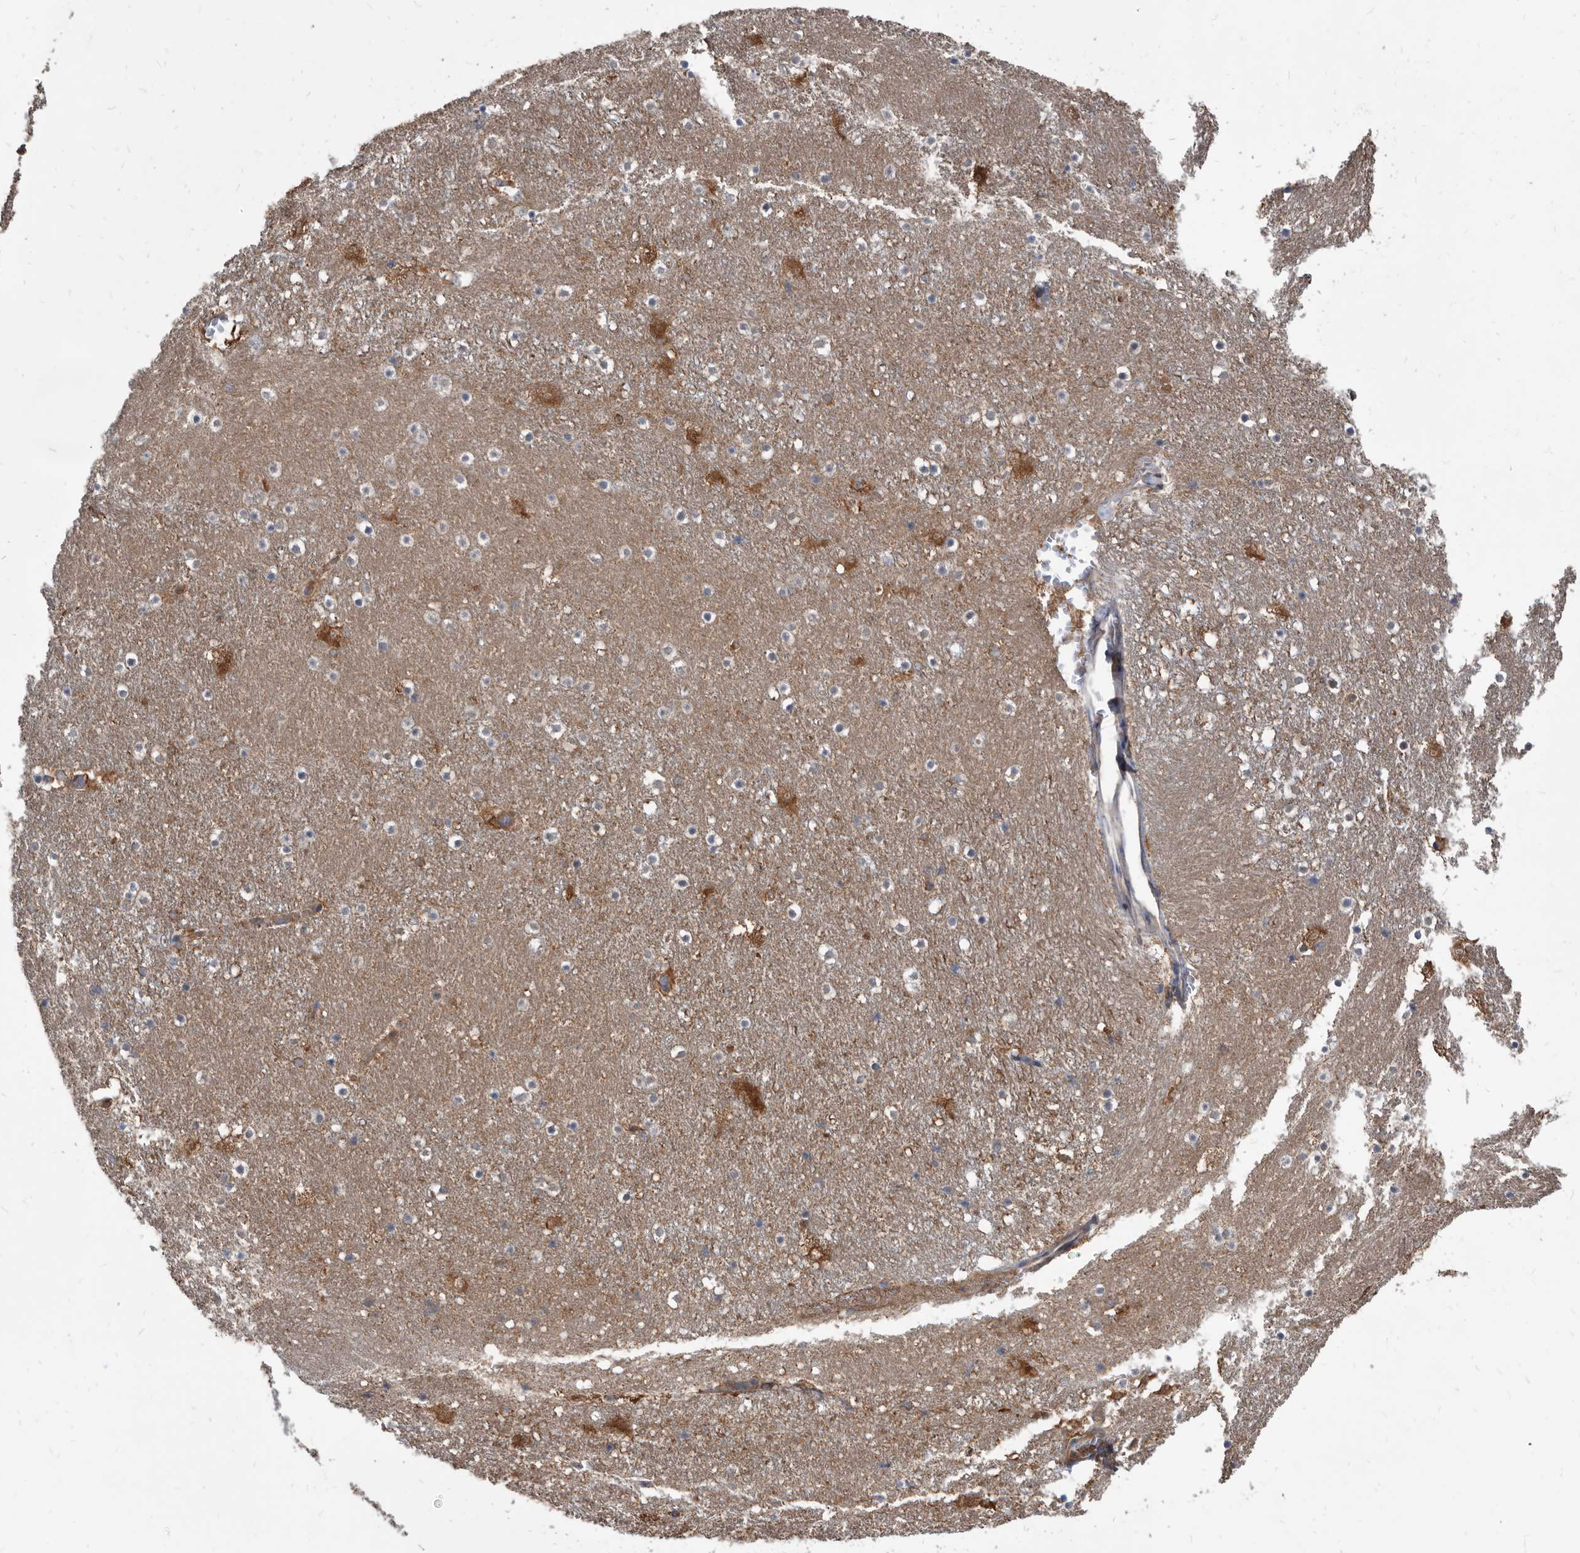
{"staining": {"intensity": "weak", "quantity": "<25%", "location": "nuclear"}, "tissue": "caudate", "cell_type": "Glial cells", "image_type": "normal", "snomed": [{"axis": "morphology", "description": "Normal tissue, NOS"}, {"axis": "topography", "description": "Lateral ventricle wall"}], "caption": "This is a histopathology image of IHC staining of normal caudate, which shows no staining in glial cells.", "gene": "APEH", "patient": {"sex": "male", "age": 45}}